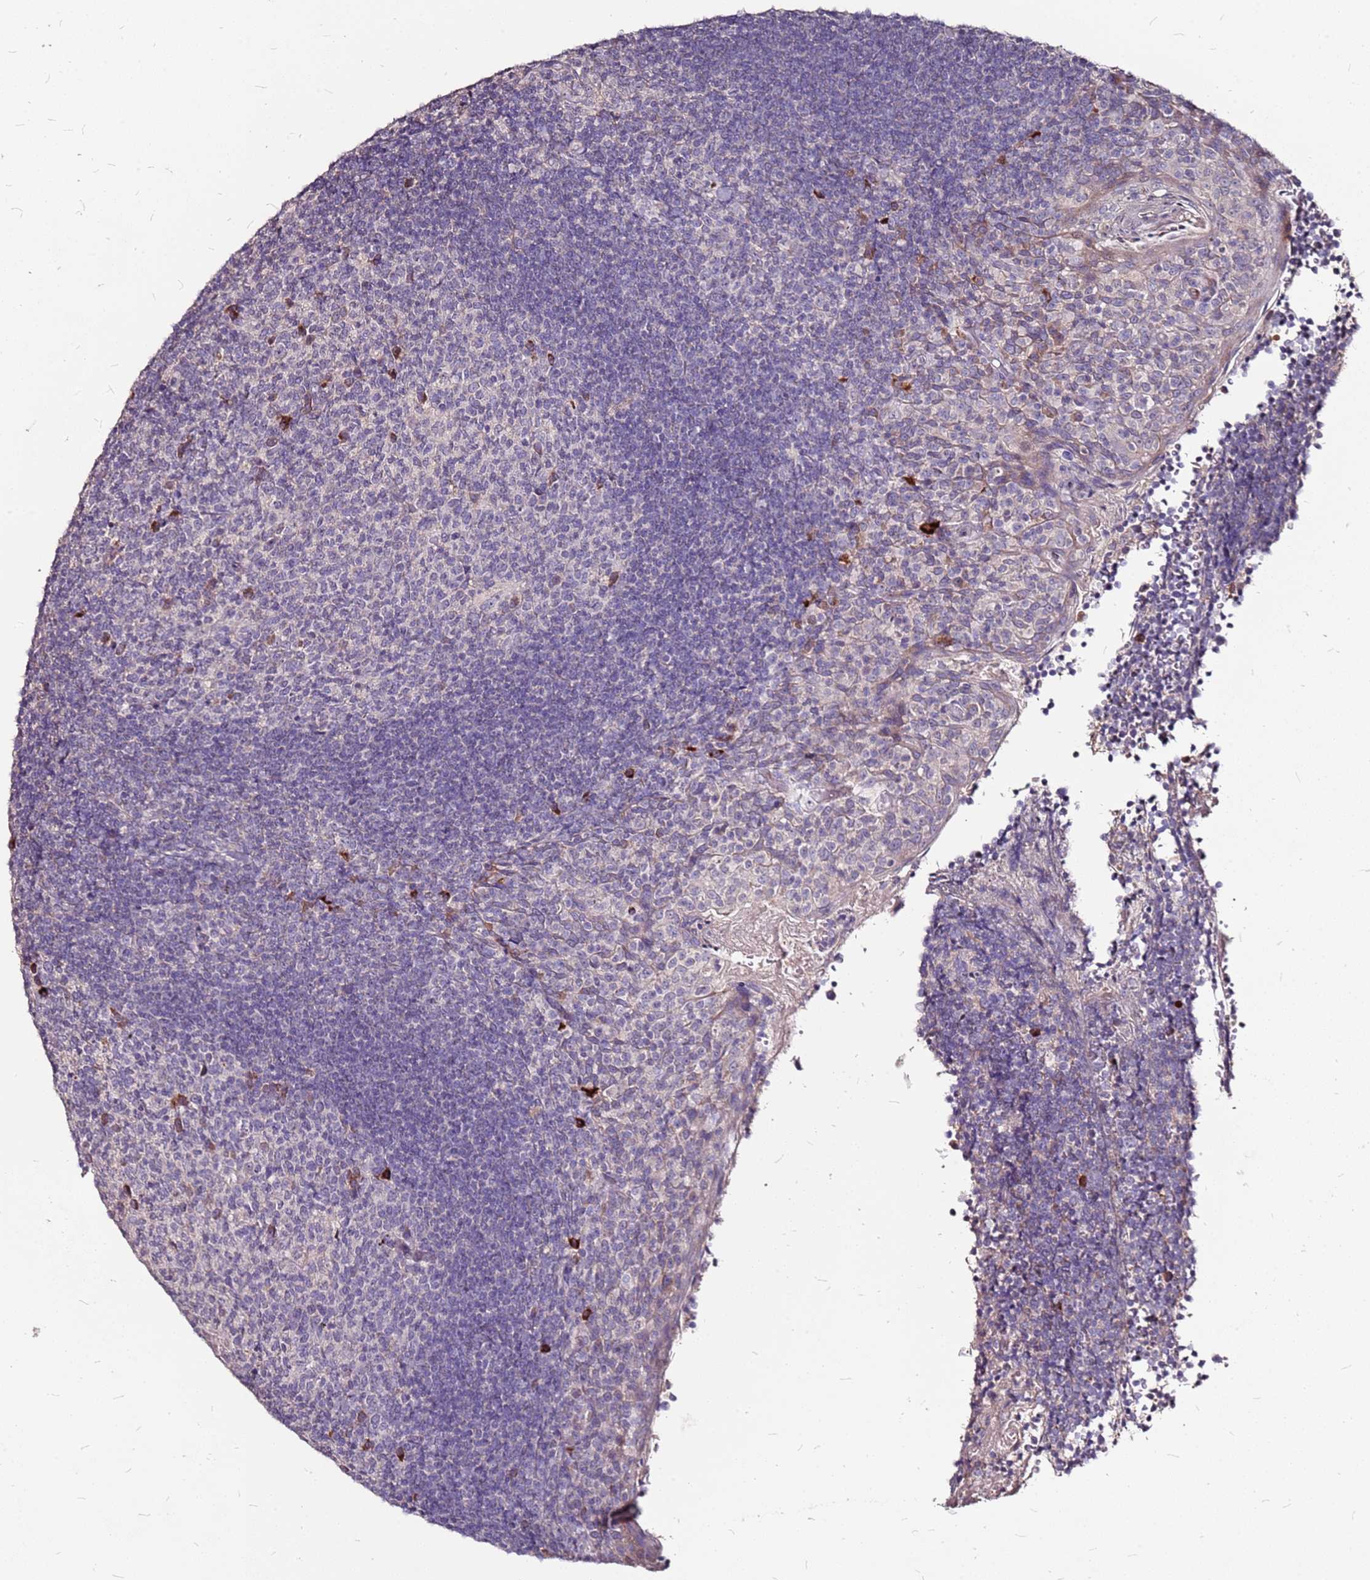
{"staining": {"intensity": "moderate", "quantity": "<25%", "location": "cytoplasmic/membranous"}, "tissue": "tonsil", "cell_type": "Germinal center cells", "image_type": "normal", "snomed": [{"axis": "morphology", "description": "Normal tissue, NOS"}, {"axis": "topography", "description": "Tonsil"}], "caption": "IHC (DAB (3,3'-diaminobenzidine)) staining of normal tonsil exhibits moderate cytoplasmic/membranous protein staining in approximately <25% of germinal center cells. The protein of interest is shown in brown color, while the nuclei are stained blue.", "gene": "DCDC2C", "patient": {"sex": "female", "age": 10}}